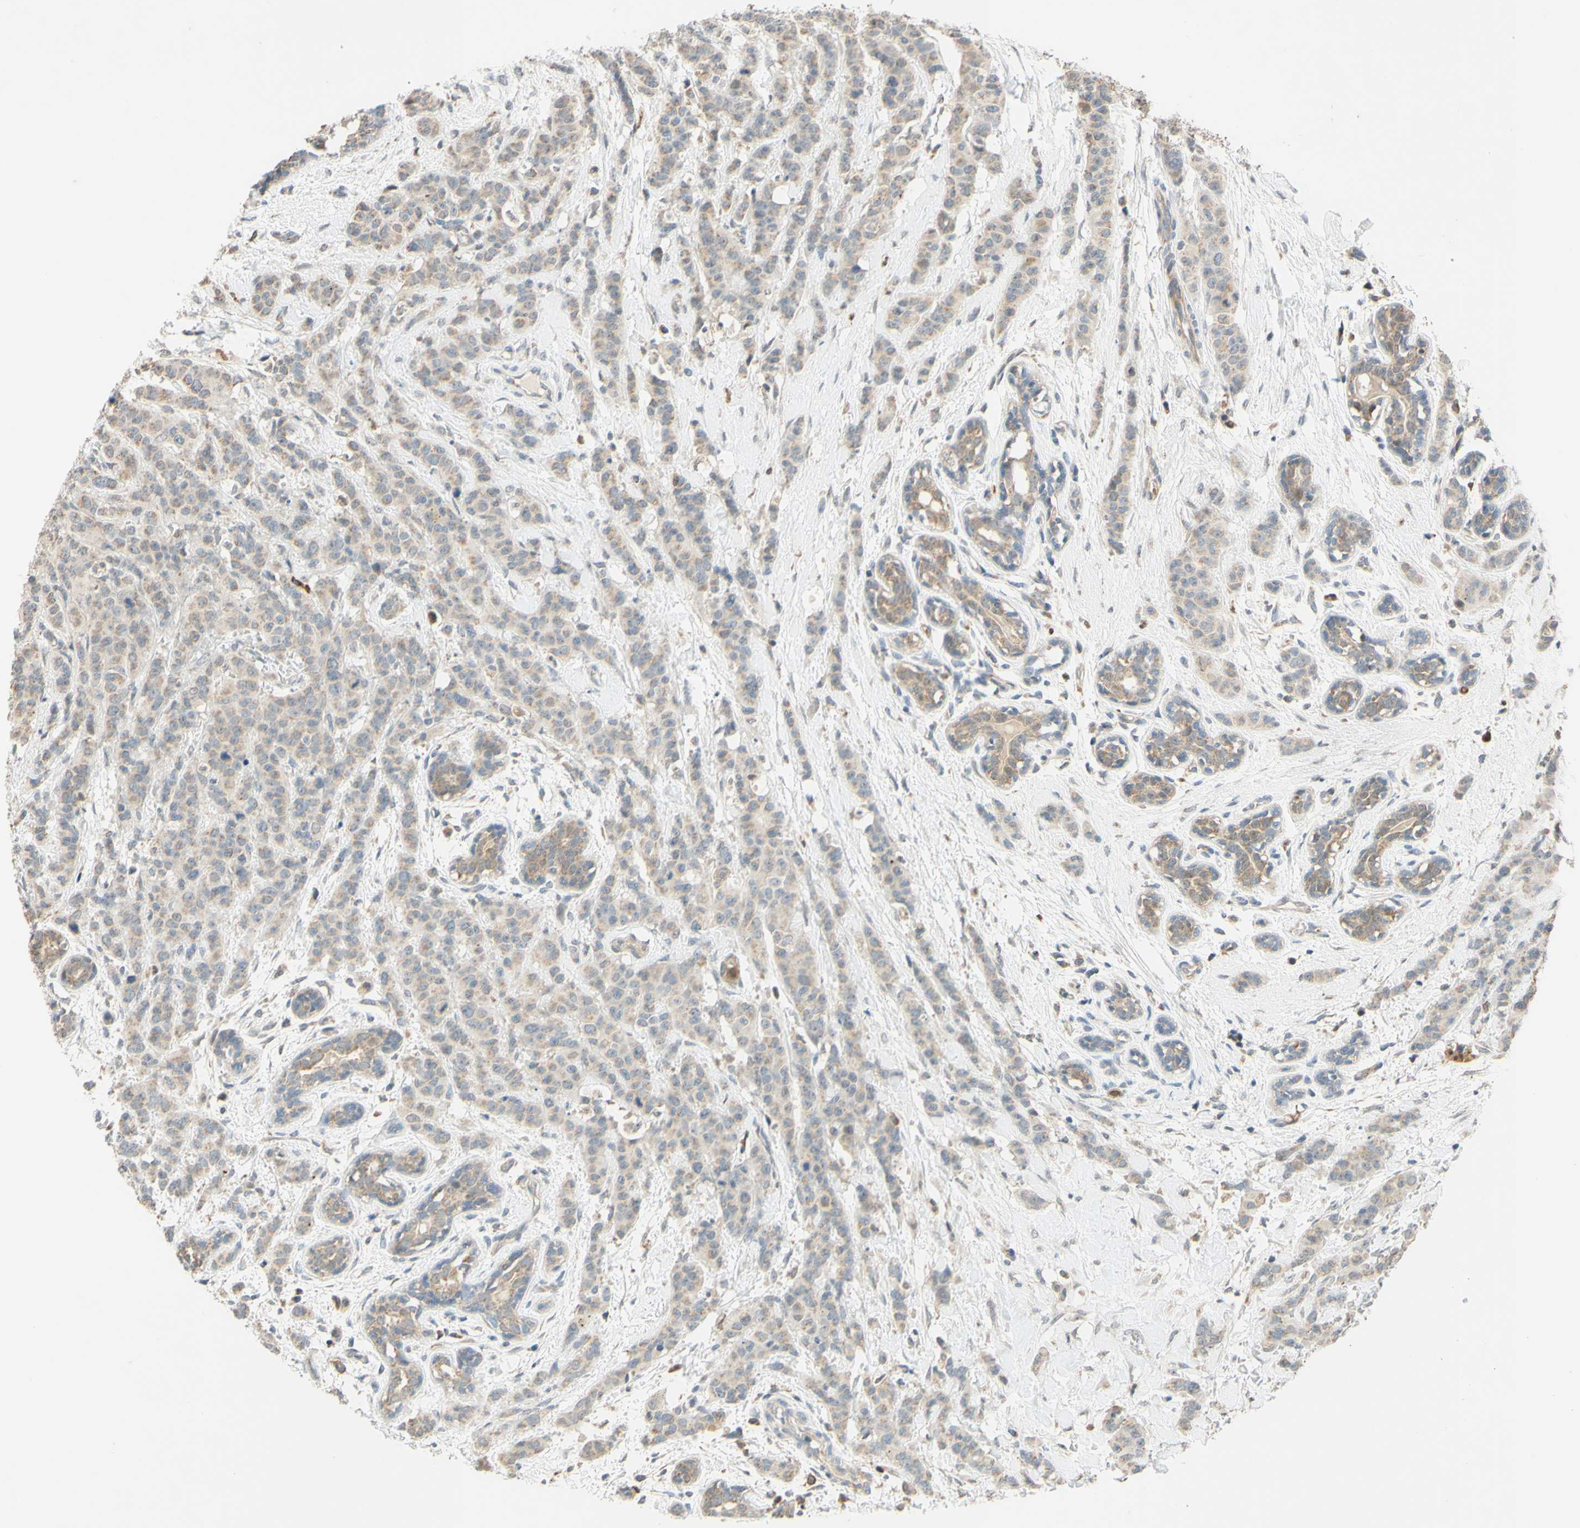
{"staining": {"intensity": "weak", "quantity": ">75%", "location": "cytoplasmic/membranous"}, "tissue": "breast cancer", "cell_type": "Tumor cells", "image_type": "cancer", "snomed": [{"axis": "morphology", "description": "Normal tissue, NOS"}, {"axis": "morphology", "description": "Duct carcinoma"}, {"axis": "topography", "description": "Breast"}], "caption": "Protein expression analysis of infiltrating ductal carcinoma (breast) exhibits weak cytoplasmic/membranous expression in about >75% of tumor cells.", "gene": "GATA1", "patient": {"sex": "female", "age": 40}}